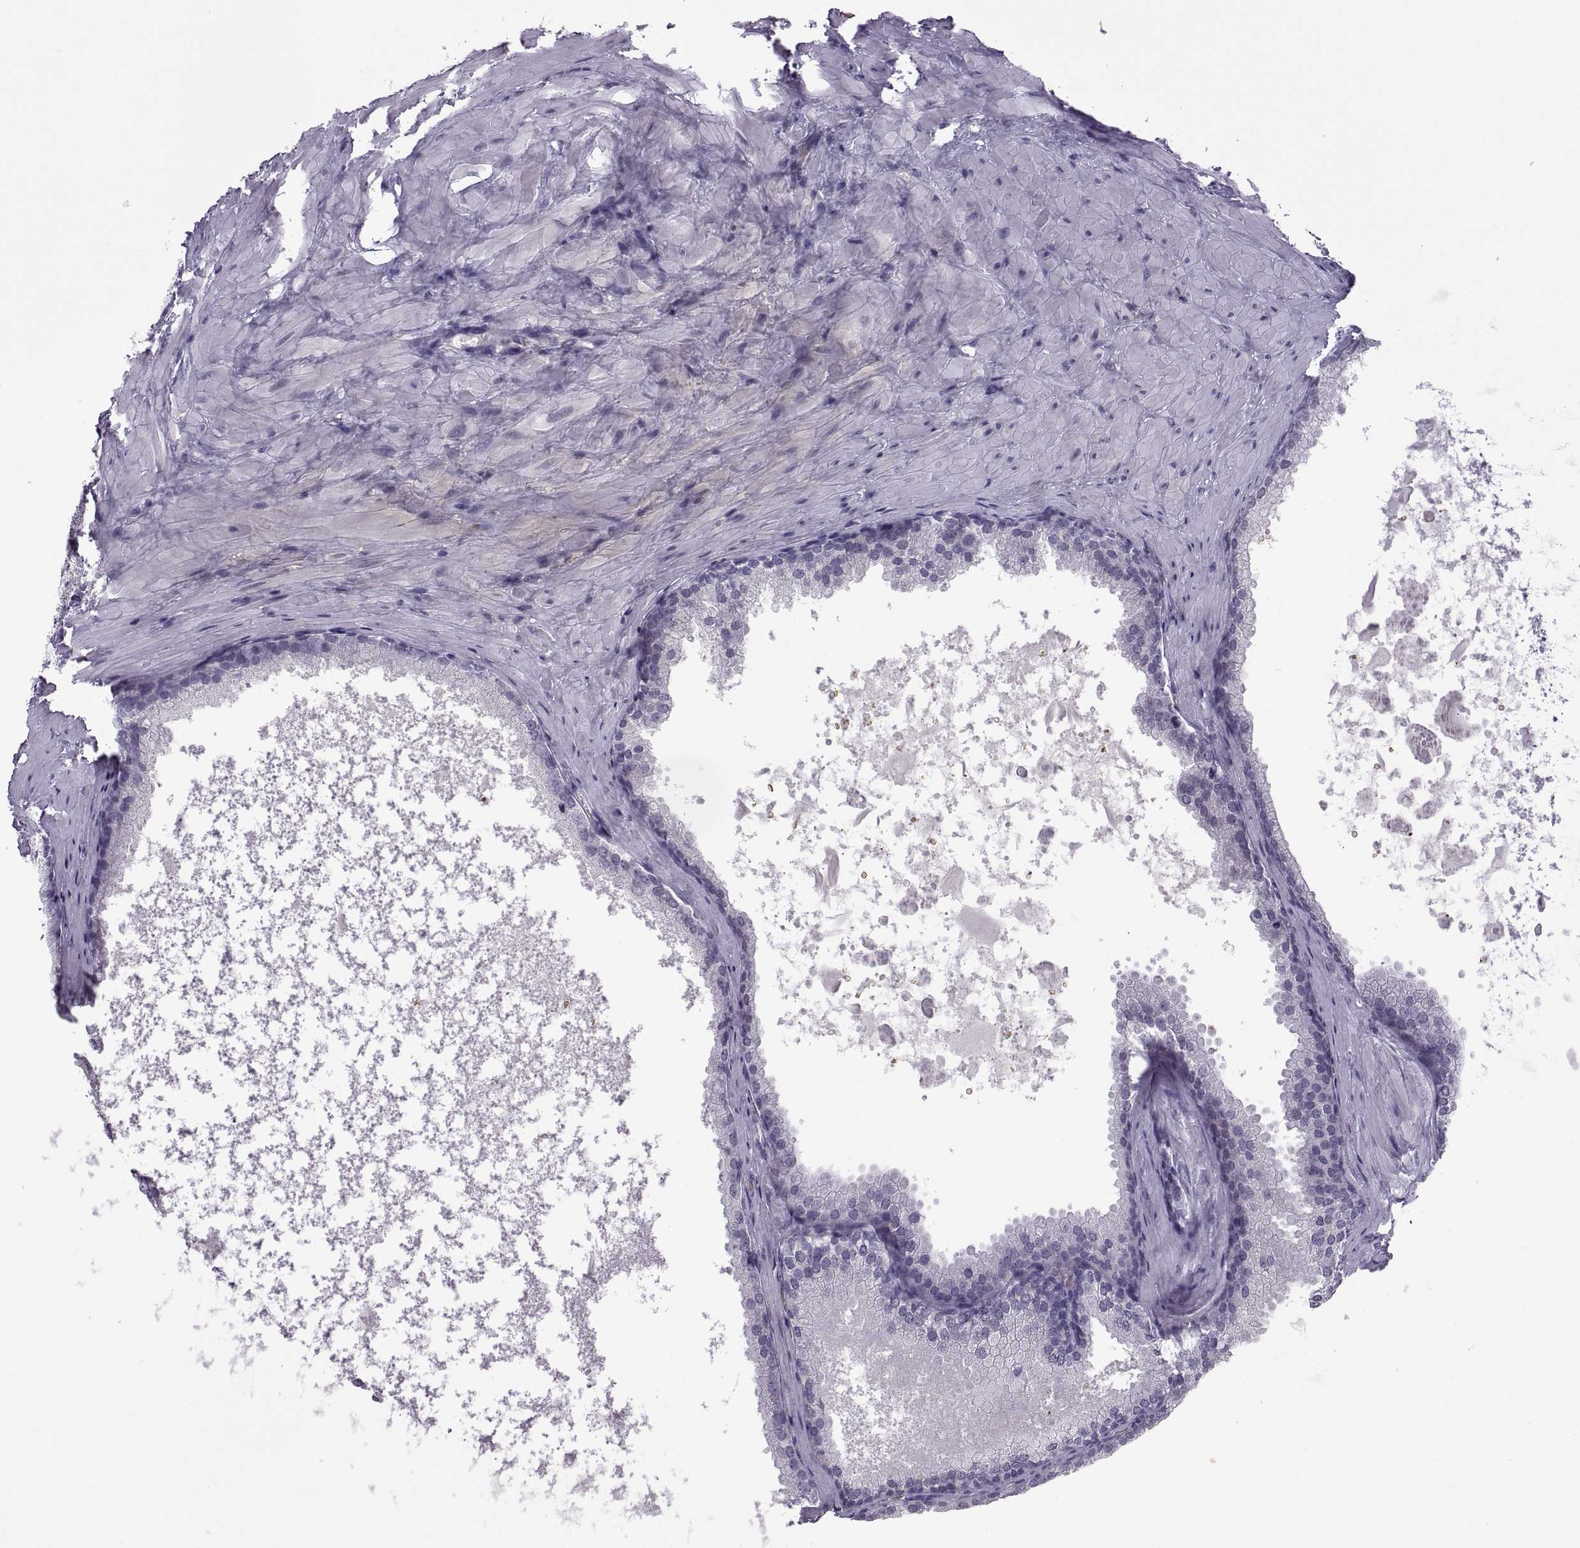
{"staining": {"intensity": "negative", "quantity": "none", "location": "none"}, "tissue": "prostate cancer", "cell_type": "Tumor cells", "image_type": "cancer", "snomed": [{"axis": "morphology", "description": "Adenocarcinoma, Low grade"}, {"axis": "topography", "description": "Prostate"}], "caption": "Immunohistochemistry (IHC) photomicrograph of human prostate cancer stained for a protein (brown), which exhibits no expression in tumor cells.", "gene": "MEIOC", "patient": {"sex": "male", "age": 56}}